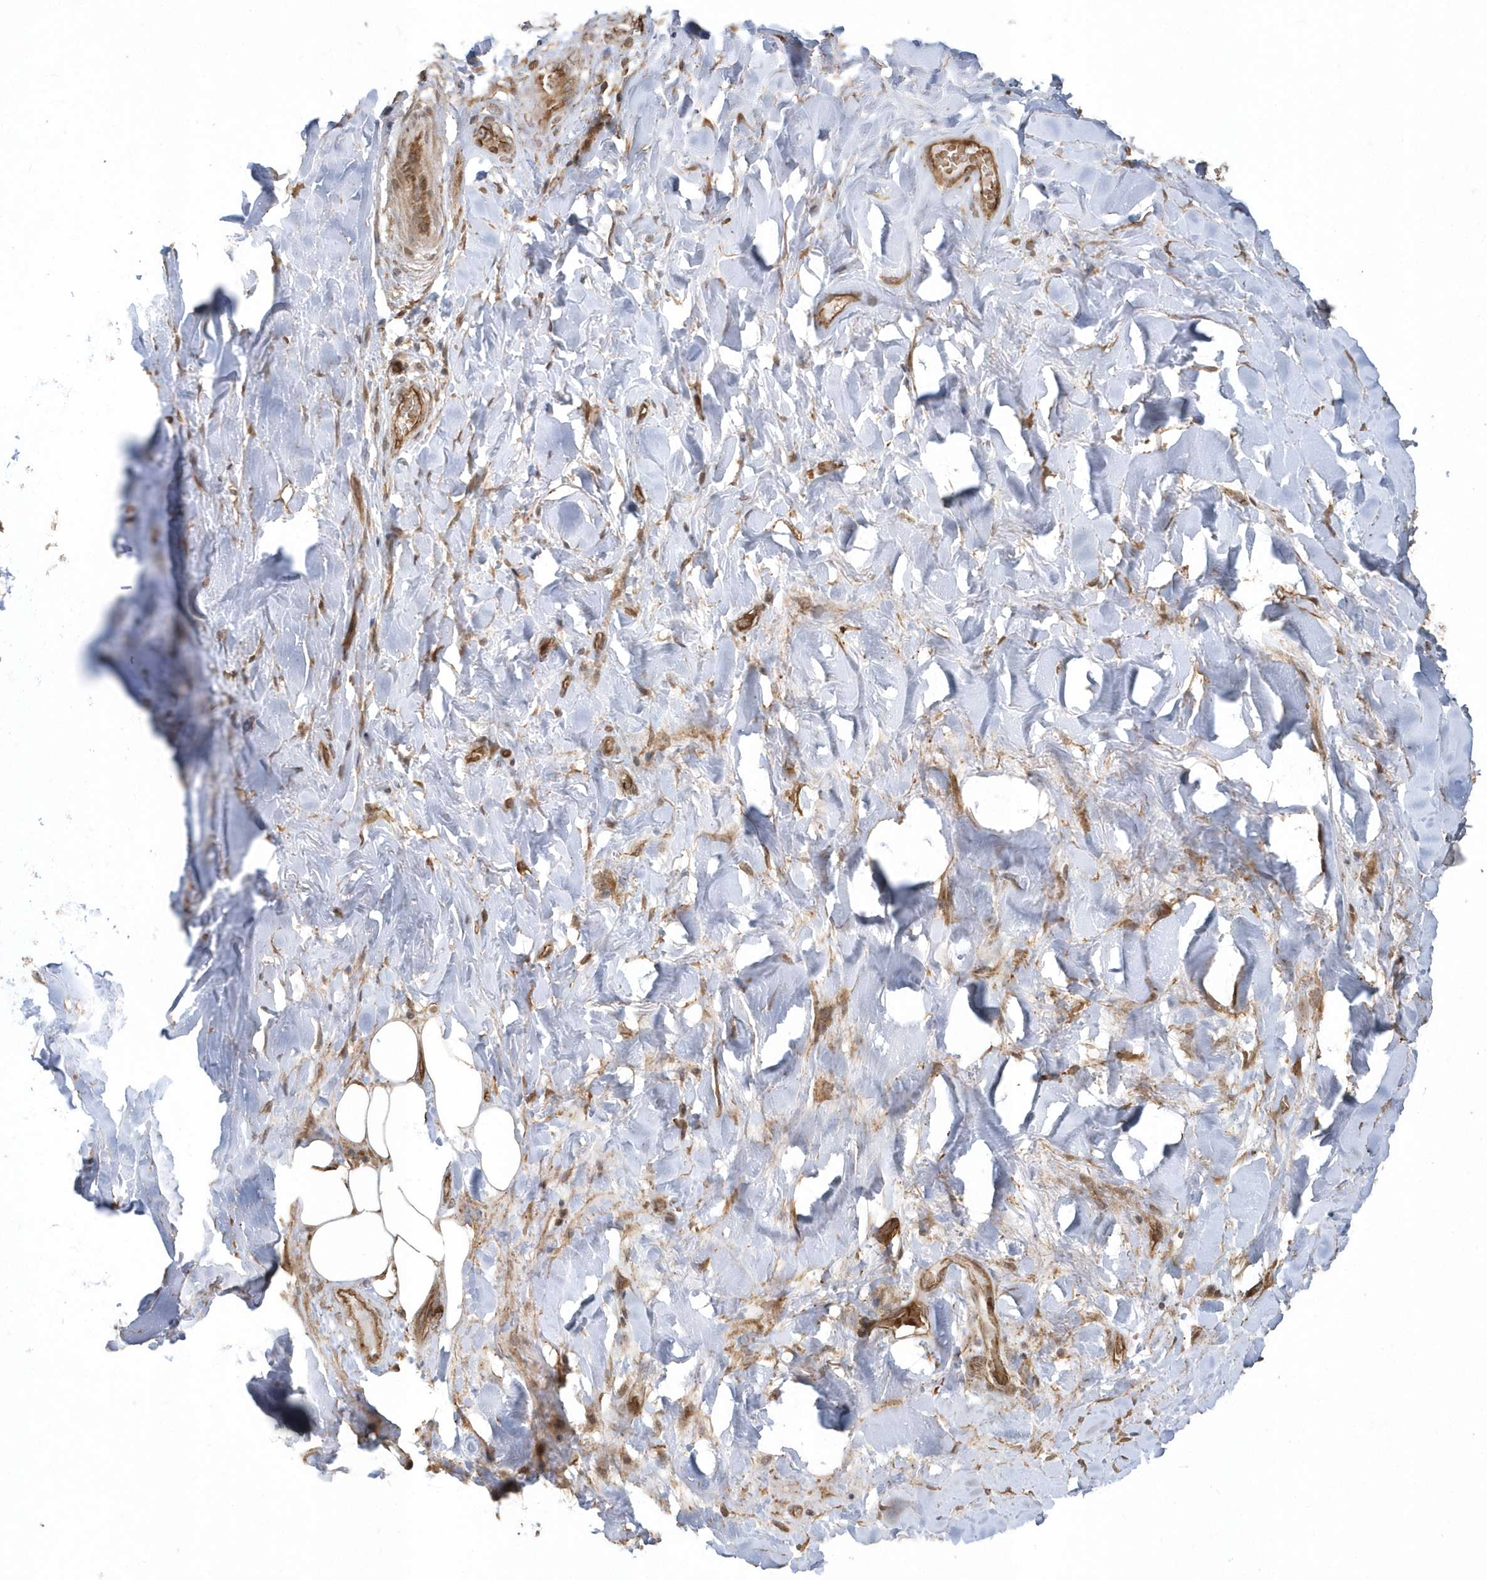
{"staining": {"intensity": "moderate", "quantity": ">75%", "location": "cytoplasmic/membranous"}, "tissue": "adipose tissue", "cell_type": "Adipocytes", "image_type": "normal", "snomed": [{"axis": "morphology", "description": "Normal tissue, NOS"}, {"axis": "morphology", "description": "Squamous cell carcinoma, NOS"}, {"axis": "topography", "description": "Lymph node"}, {"axis": "topography", "description": "Bronchus"}, {"axis": "topography", "description": "Lung"}], "caption": "Immunohistochemical staining of normal human adipose tissue exhibits moderate cytoplasmic/membranous protein expression in about >75% of adipocytes. The staining was performed using DAB (3,3'-diaminobenzidine), with brown indicating positive protein expression. Nuclei are stained blue with hematoxylin.", "gene": "HERPUD1", "patient": {"sex": "male", "age": 66}}